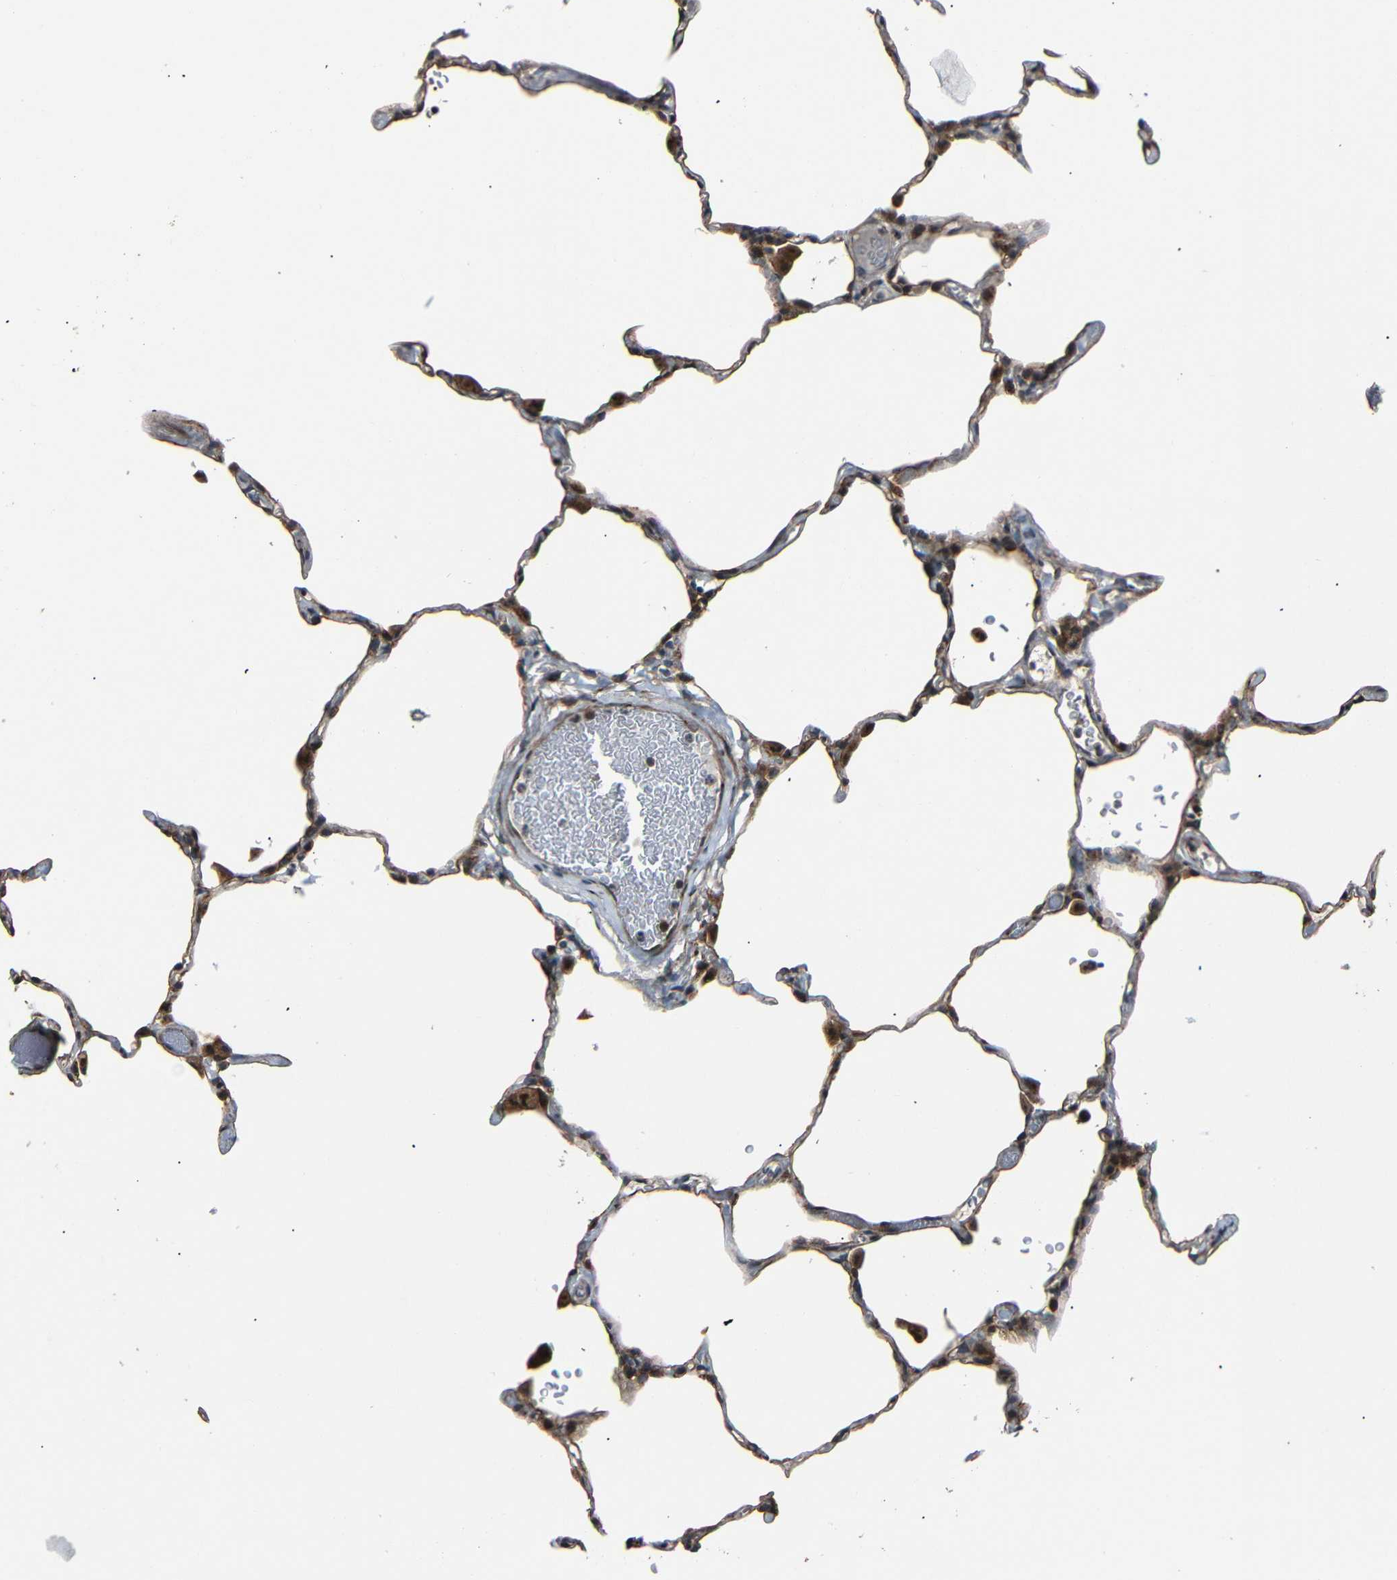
{"staining": {"intensity": "moderate", "quantity": "25%-75%", "location": "cytoplasmic/membranous,nuclear"}, "tissue": "lung", "cell_type": "Alveolar cells", "image_type": "normal", "snomed": [{"axis": "morphology", "description": "Normal tissue, NOS"}, {"axis": "topography", "description": "Lung"}], "caption": "Moderate cytoplasmic/membranous,nuclear protein staining is appreciated in about 25%-75% of alveolar cells in lung. (brown staining indicates protein expression, while blue staining denotes nuclei).", "gene": "AKAP9", "patient": {"sex": "female", "age": 49}}